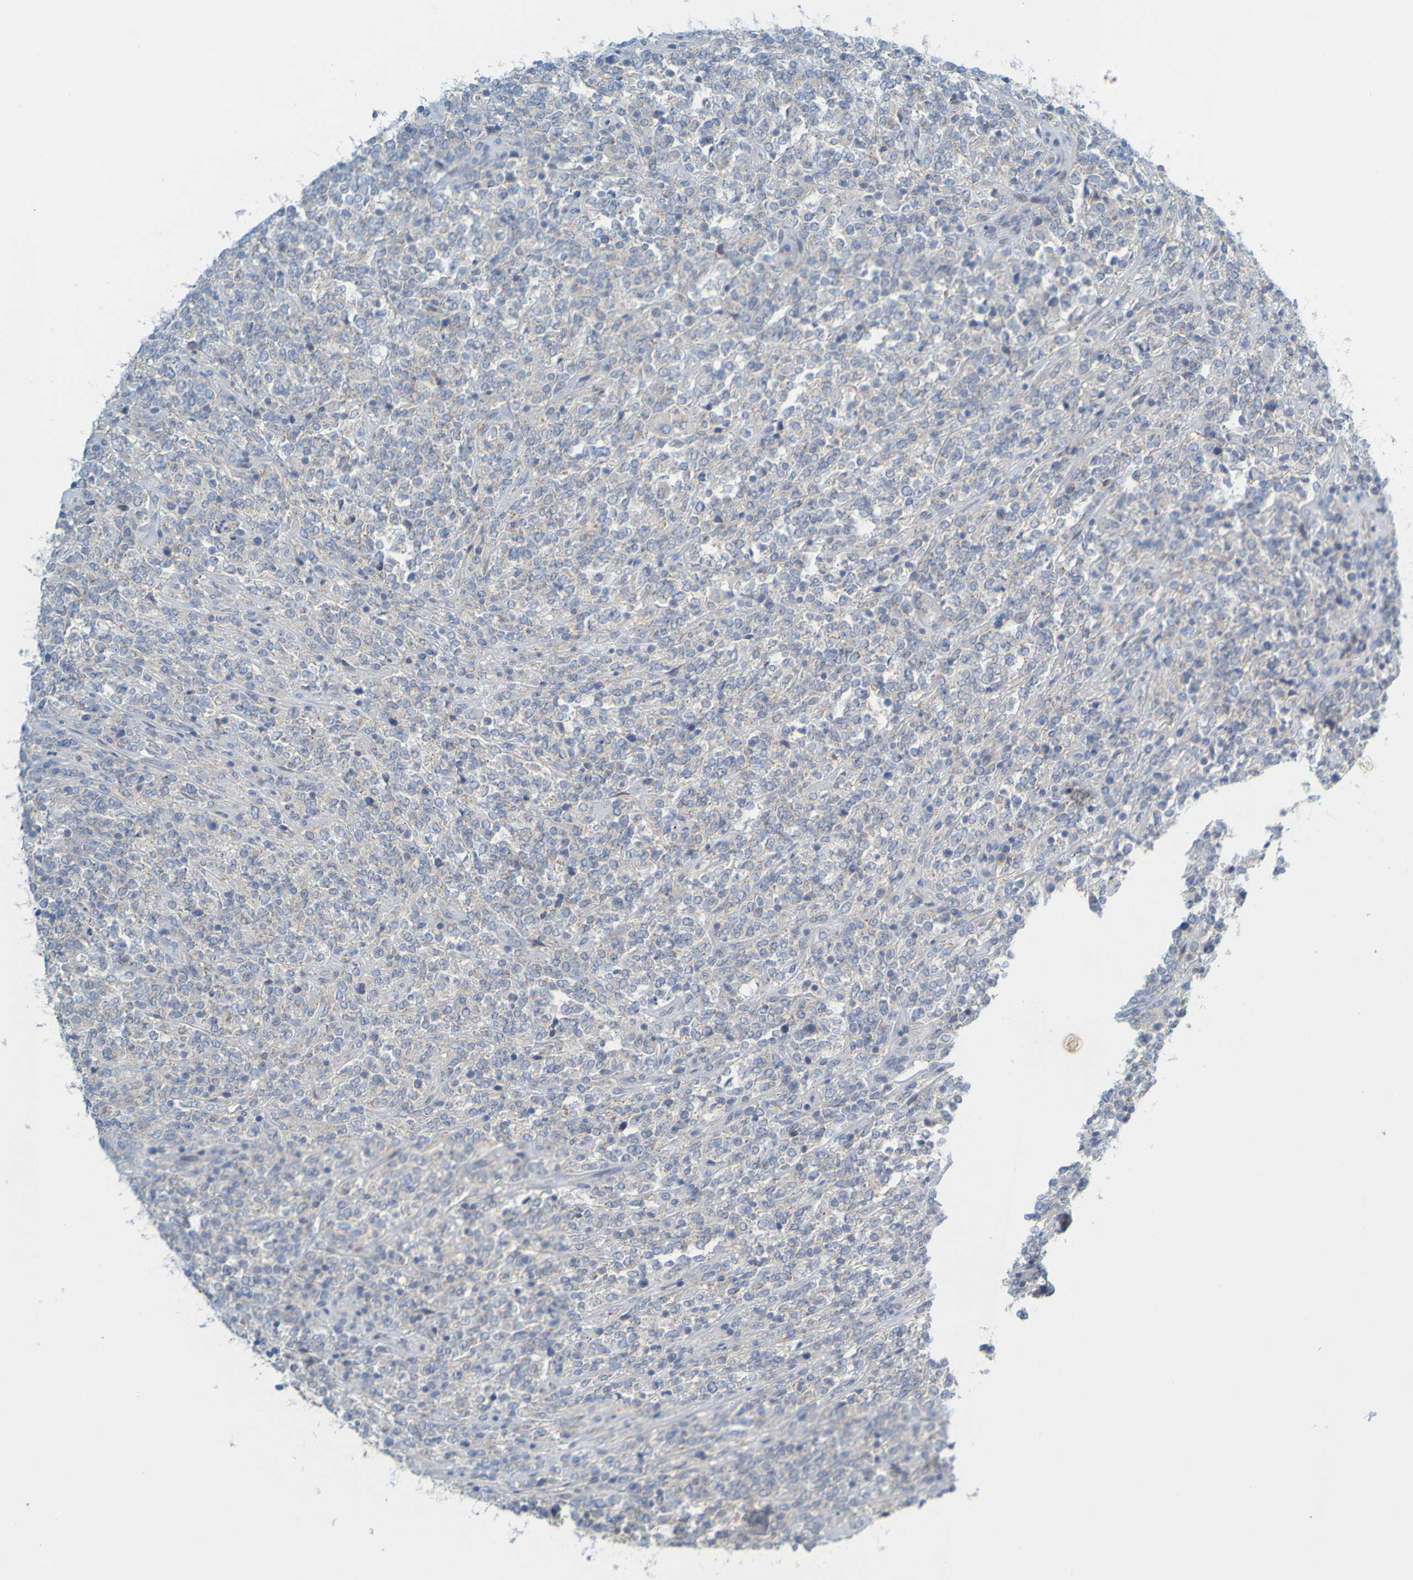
{"staining": {"intensity": "weak", "quantity": "<25%", "location": "cytoplasmic/membranous"}, "tissue": "lymphoma", "cell_type": "Tumor cells", "image_type": "cancer", "snomed": [{"axis": "morphology", "description": "Malignant lymphoma, non-Hodgkin's type, High grade"}, {"axis": "topography", "description": "Soft tissue"}], "caption": "Immunohistochemistry of high-grade malignant lymphoma, non-Hodgkin's type demonstrates no expression in tumor cells.", "gene": "MAG", "patient": {"sex": "male", "age": 18}}